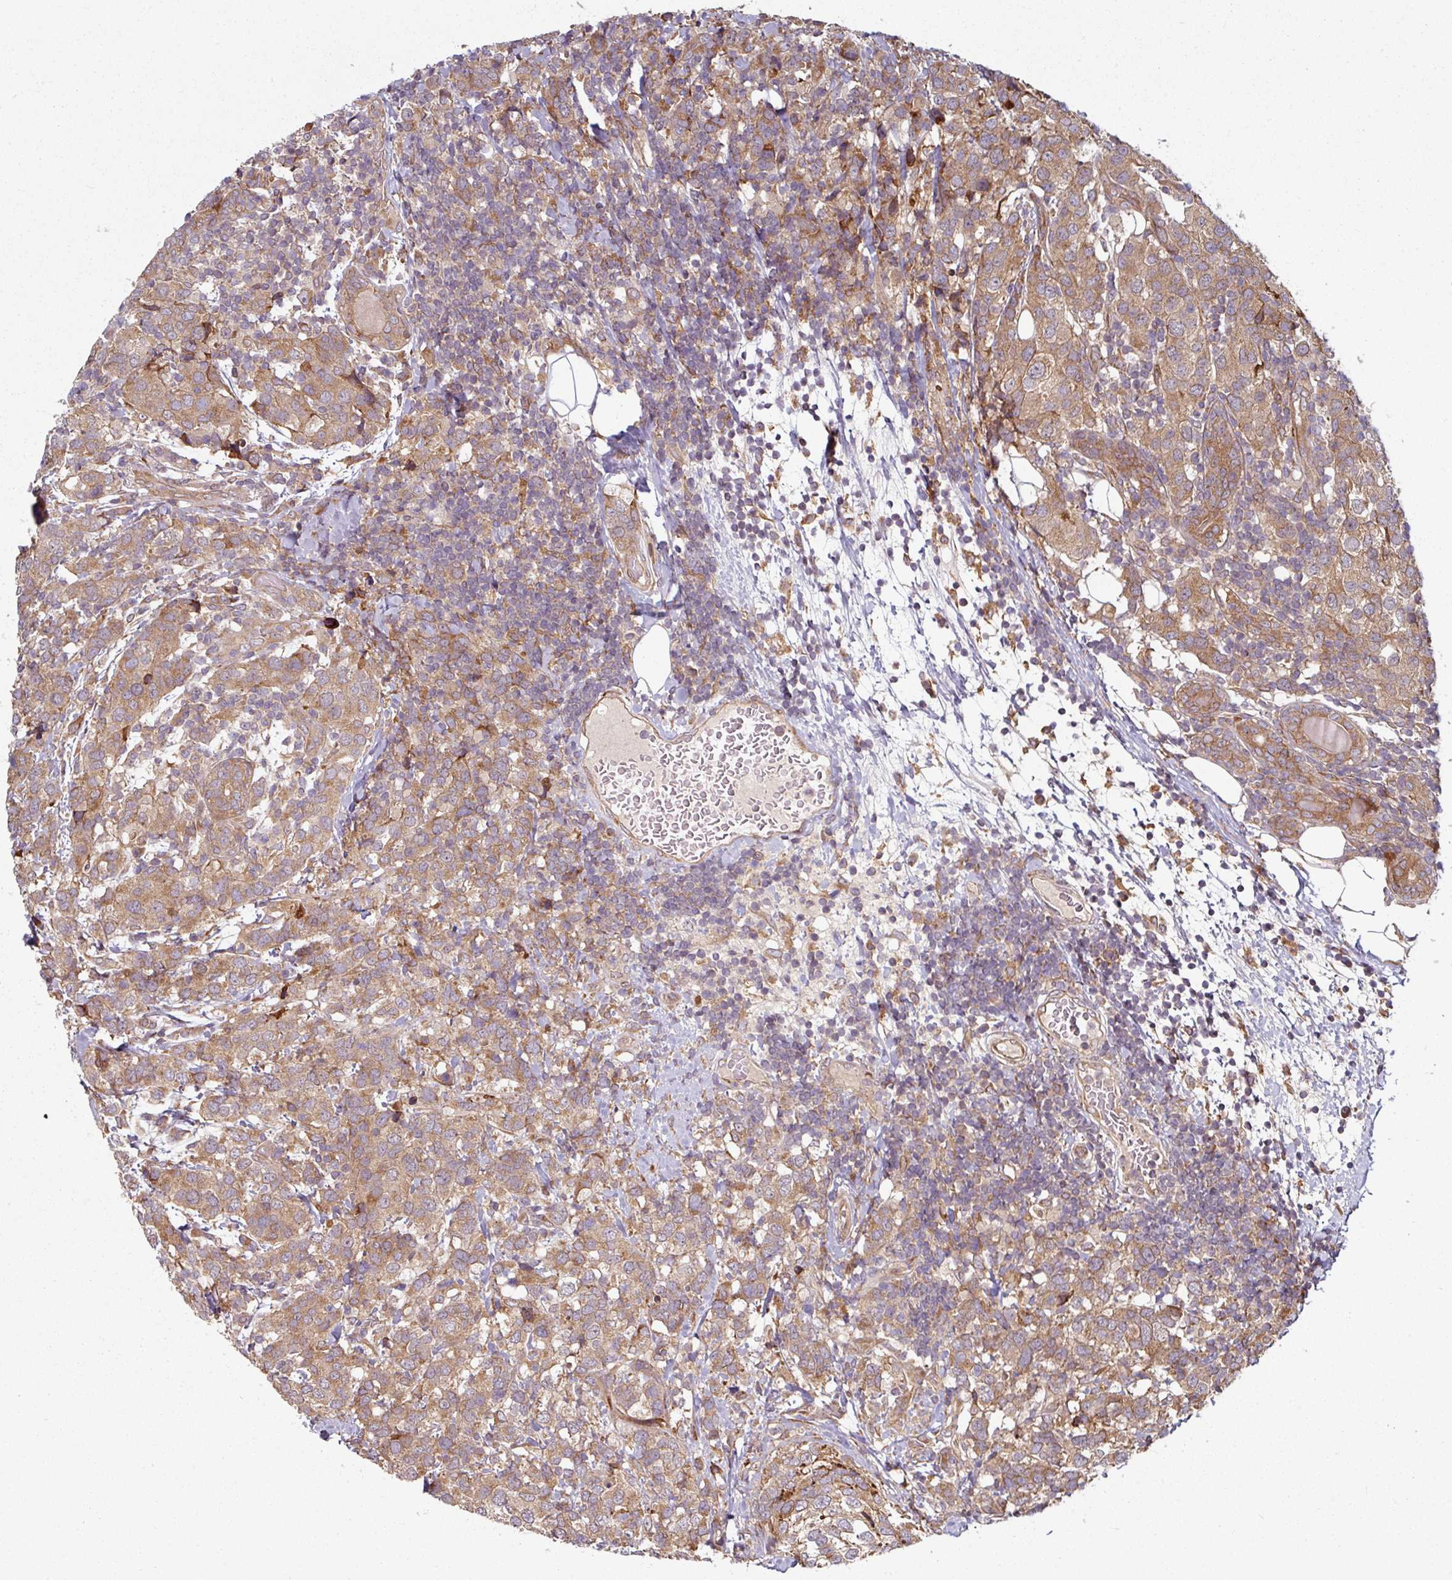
{"staining": {"intensity": "moderate", "quantity": ">75%", "location": "cytoplasmic/membranous"}, "tissue": "breast cancer", "cell_type": "Tumor cells", "image_type": "cancer", "snomed": [{"axis": "morphology", "description": "Lobular carcinoma"}, {"axis": "topography", "description": "Breast"}], "caption": "Protein analysis of breast cancer tissue reveals moderate cytoplasmic/membranous expression in approximately >75% of tumor cells. (Stains: DAB (3,3'-diaminobenzidine) in brown, nuclei in blue, Microscopy: brightfield microscopy at high magnification).", "gene": "RAB5A", "patient": {"sex": "female", "age": 59}}